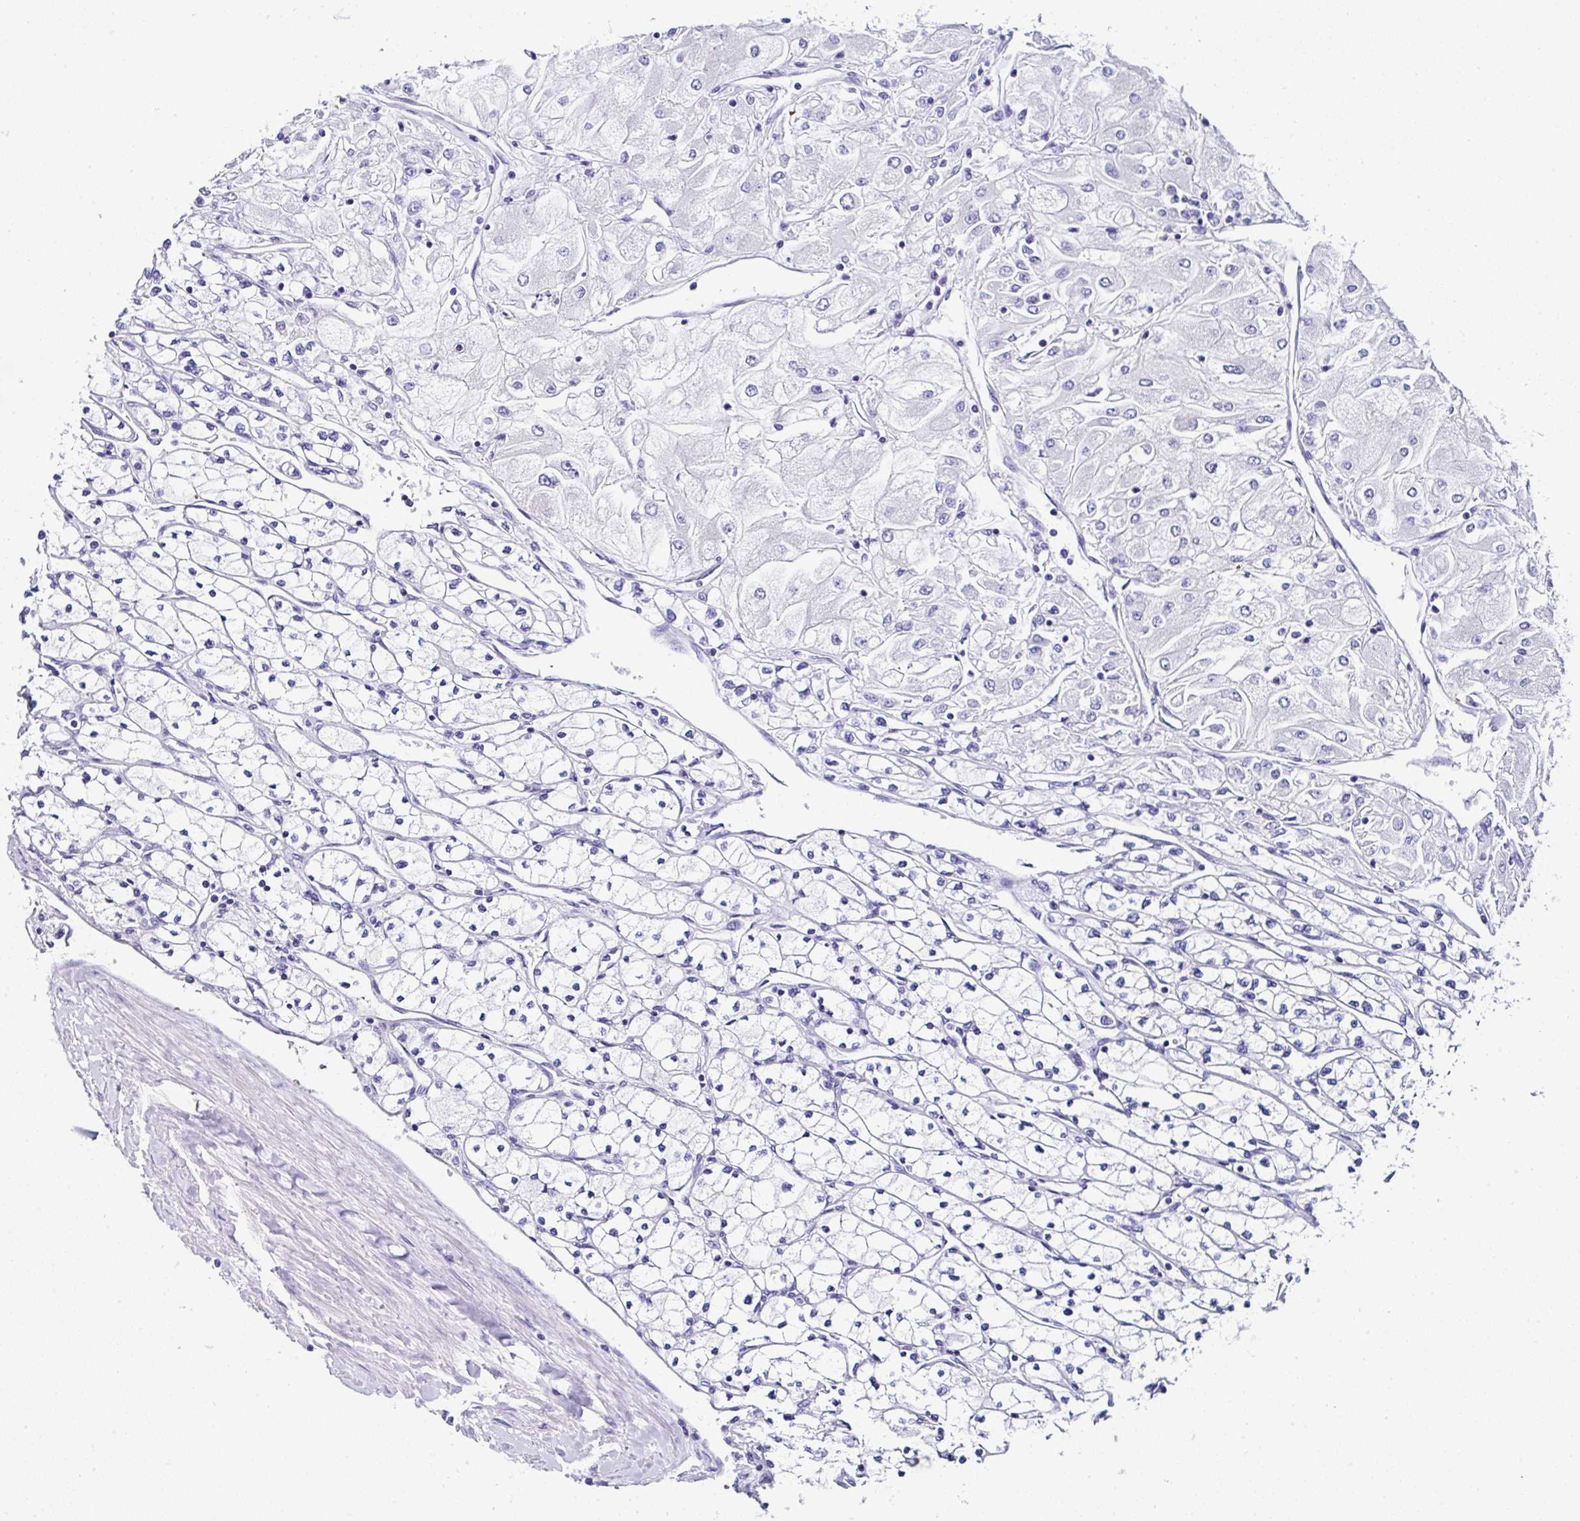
{"staining": {"intensity": "negative", "quantity": "none", "location": "none"}, "tissue": "renal cancer", "cell_type": "Tumor cells", "image_type": "cancer", "snomed": [{"axis": "morphology", "description": "Adenocarcinoma, NOS"}, {"axis": "topography", "description": "Kidney"}], "caption": "Immunohistochemical staining of renal cancer (adenocarcinoma) shows no significant expression in tumor cells.", "gene": "UGT3A1", "patient": {"sex": "male", "age": 80}}